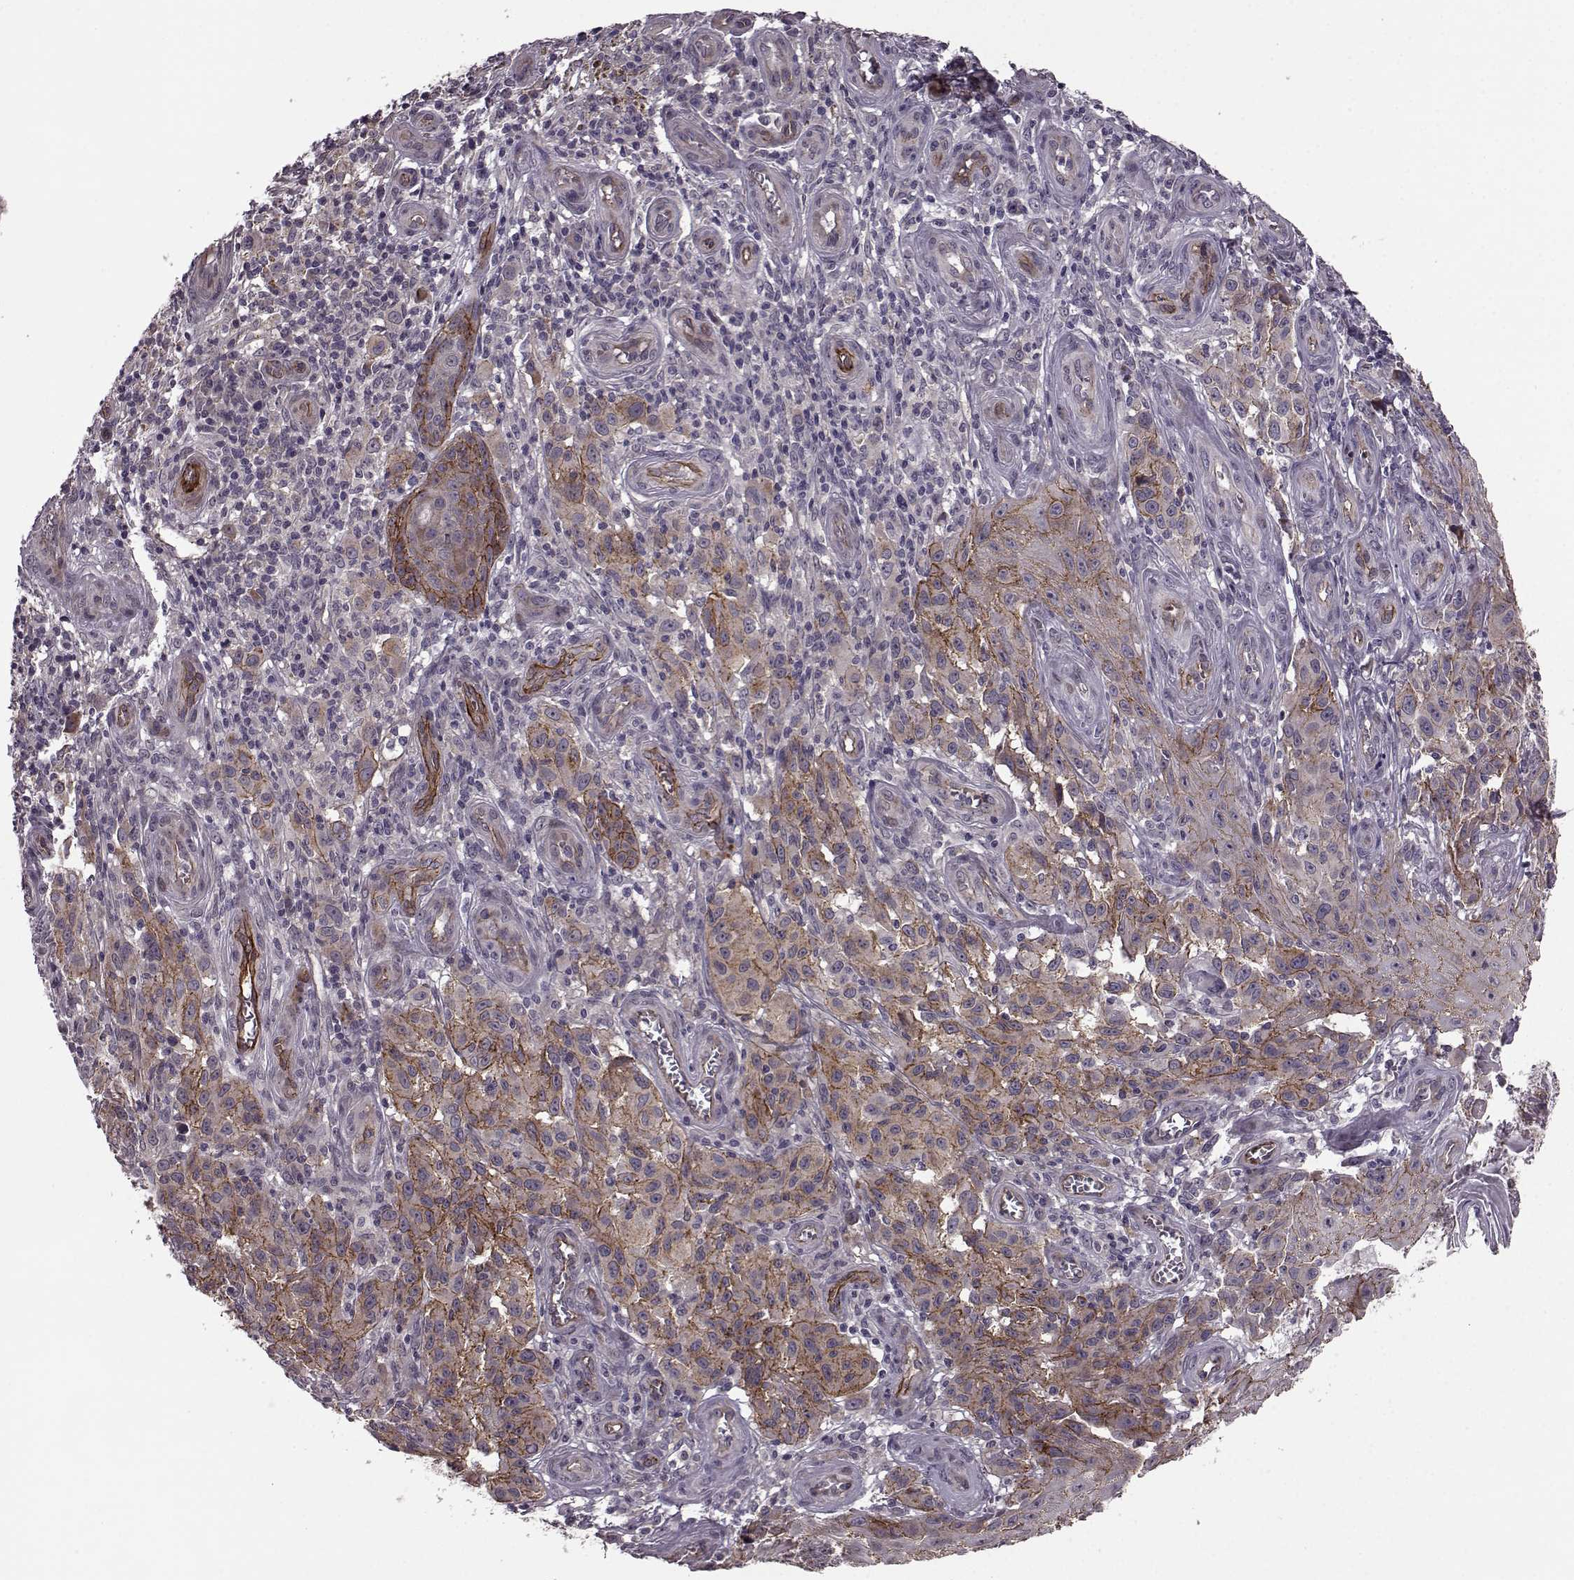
{"staining": {"intensity": "strong", "quantity": ">75%", "location": "cytoplasmic/membranous"}, "tissue": "melanoma", "cell_type": "Tumor cells", "image_type": "cancer", "snomed": [{"axis": "morphology", "description": "Malignant melanoma, NOS"}, {"axis": "topography", "description": "Skin"}], "caption": "Approximately >75% of tumor cells in human malignant melanoma demonstrate strong cytoplasmic/membranous protein positivity as visualized by brown immunohistochemical staining.", "gene": "SYNPO", "patient": {"sex": "female", "age": 53}}